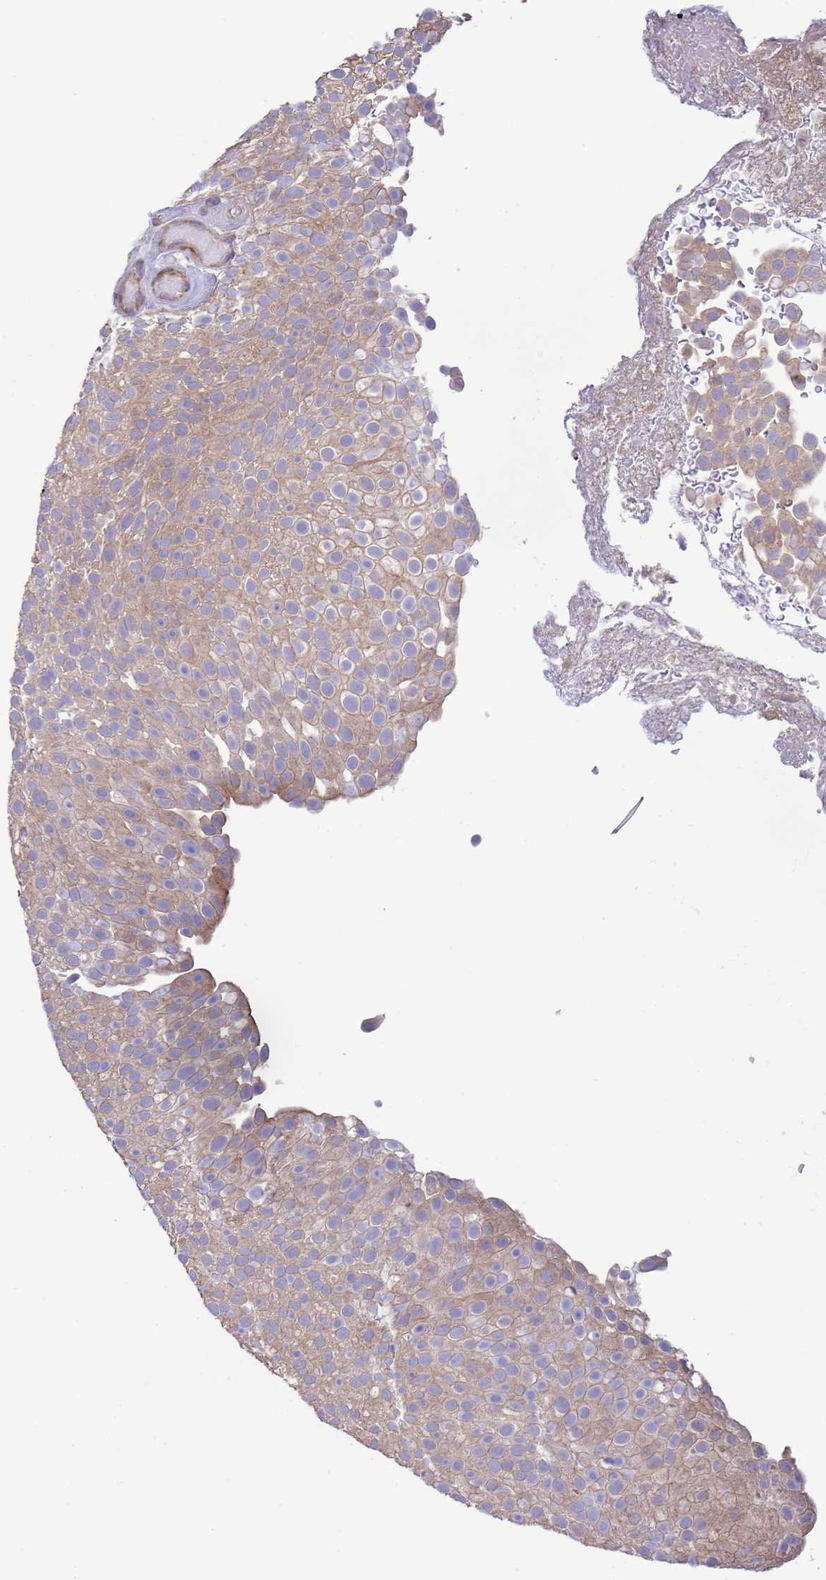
{"staining": {"intensity": "weak", "quantity": ">75%", "location": "cytoplasmic/membranous"}, "tissue": "urothelial cancer", "cell_type": "Tumor cells", "image_type": "cancer", "snomed": [{"axis": "morphology", "description": "Urothelial carcinoma, Low grade"}, {"axis": "topography", "description": "Urinary bladder"}], "caption": "High-power microscopy captured an immunohistochemistry micrograph of urothelial cancer, revealing weak cytoplasmic/membranous expression in about >75% of tumor cells.", "gene": "GJA10", "patient": {"sex": "male", "age": 78}}